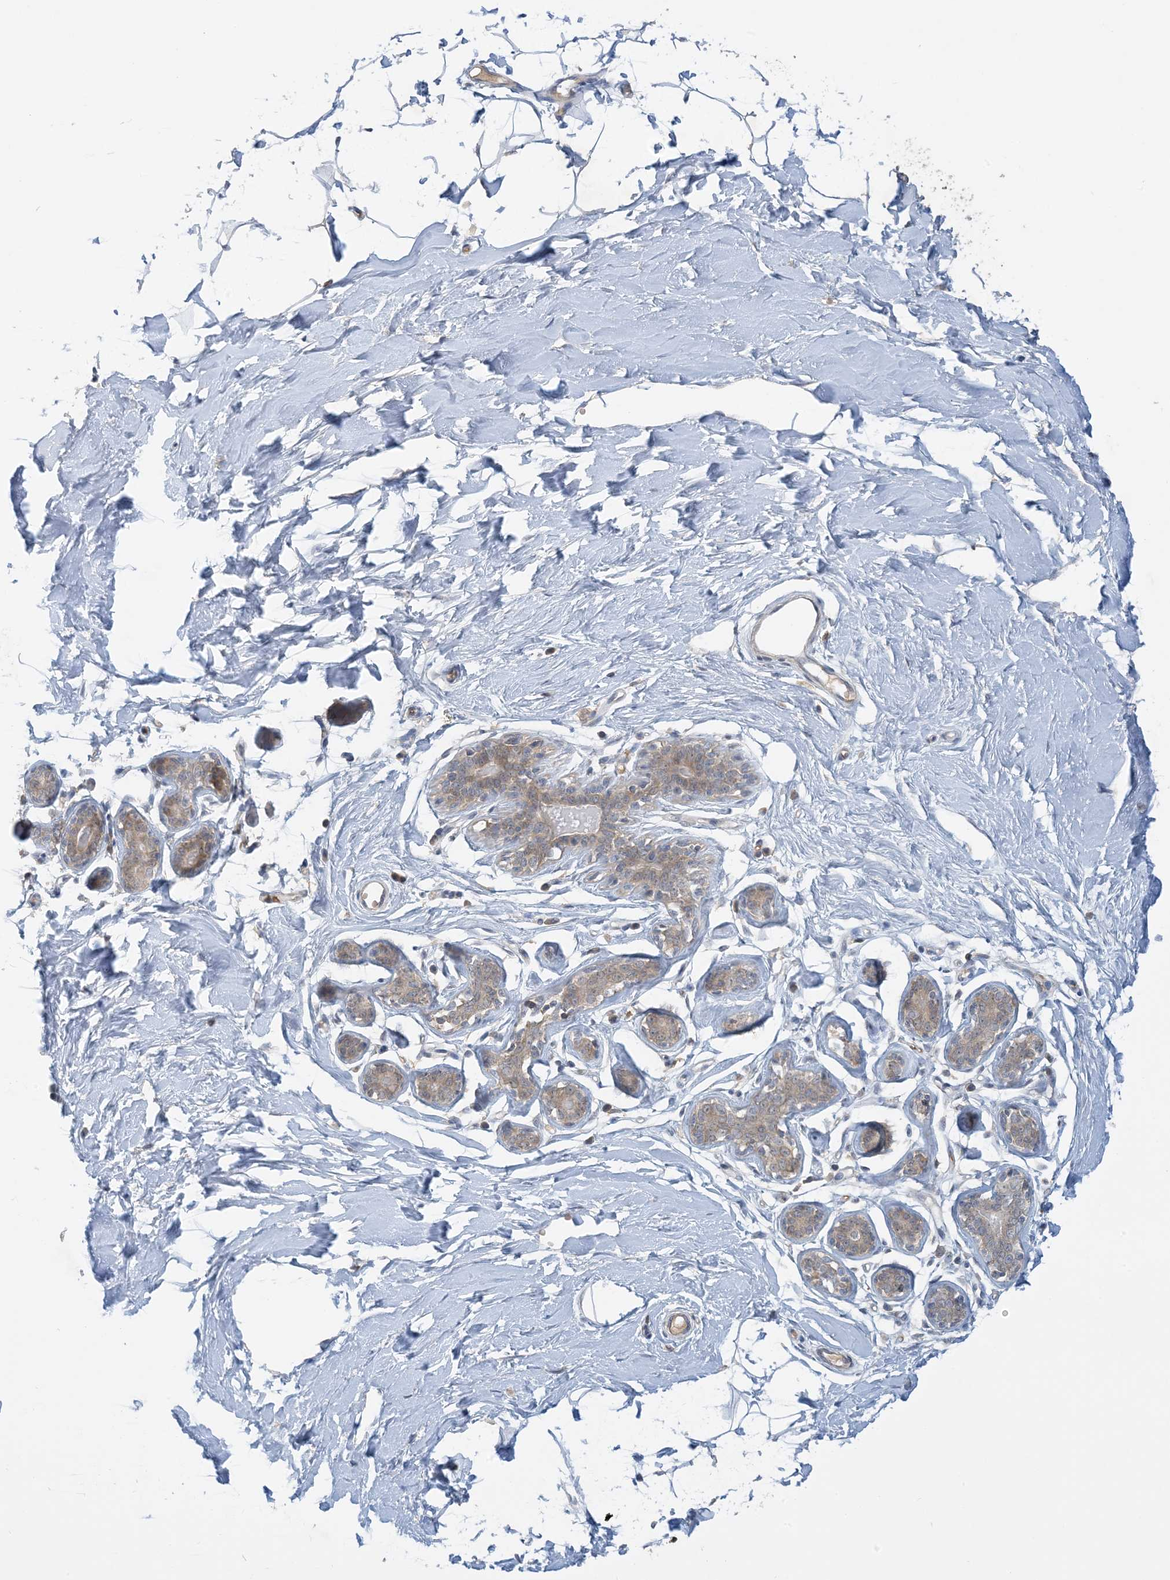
{"staining": {"intensity": "negative", "quantity": "none", "location": "none"}, "tissue": "adipose tissue", "cell_type": "Adipocytes", "image_type": "normal", "snomed": [{"axis": "morphology", "description": "Normal tissue, NOS"}, {"axis": "topography", "description": "Breast"}], "caption": "This is a image of IHC staining of unremarkable adipose tissue, which shows no staining in adipocytes.", "gene": "UBE2E1", "patient": {"sex": "female", "age": 23}}